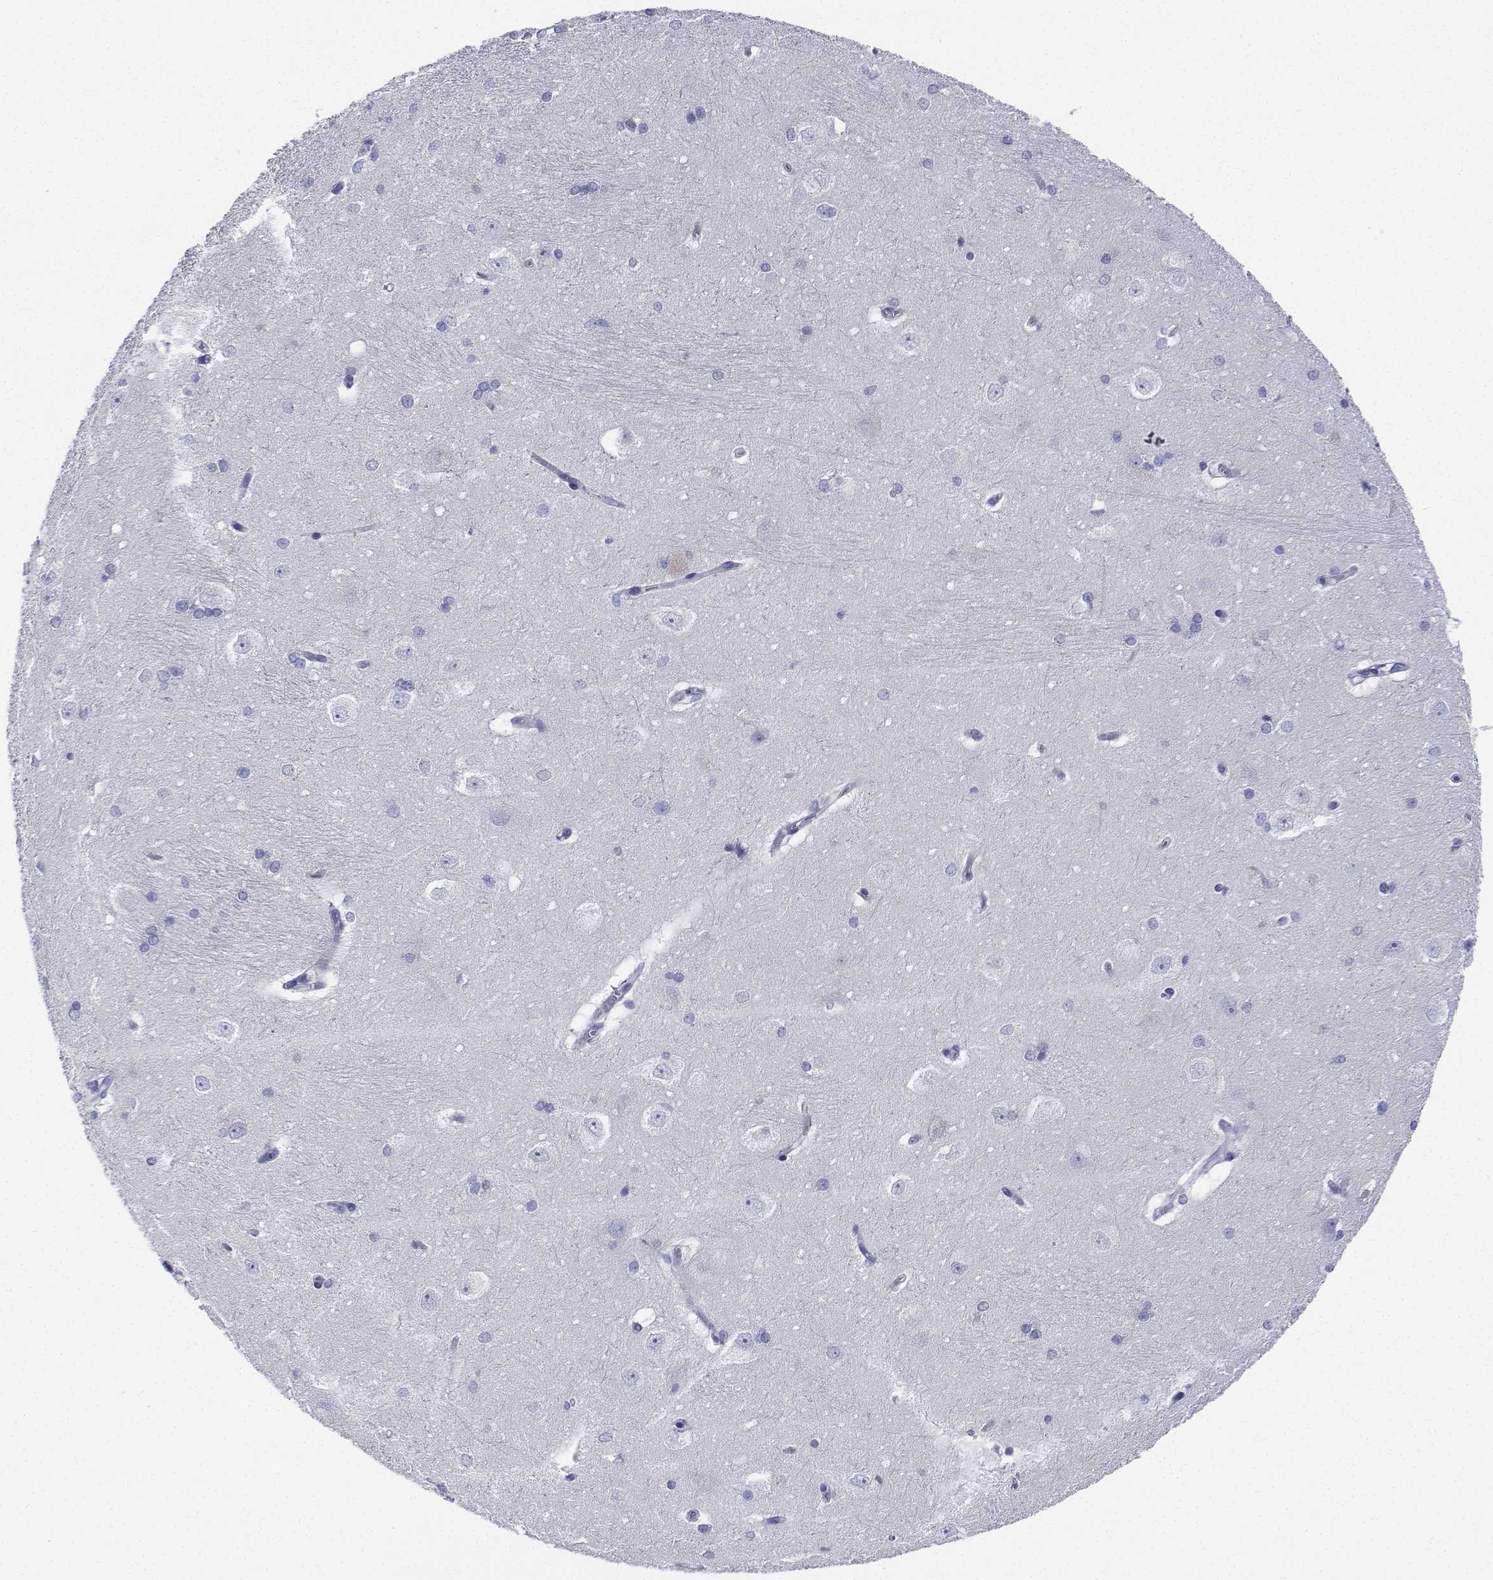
{"staining": {"intensity": "negative", "quantity": "none", "location": "none"}, "tissue": "hippocampus", "cell_type": "Glial cells", "image_type": "normal", "snomed": [{"axis": "morphology", "description": "Normal tissue, NOS"}, {"axis": "topography", "description": "Cerebral cortex"}, {"axis": "topography", "description": "Hippocampus"}], "caption": "Immunohistochemistry (IHC) micrograph of unremarkable hippocampus: hippocampus stained with DAB (3,3'-diaminobenzidine) shows no significant protein staining in glial cells.", "gene": "CDHR3", "patient": {"sex": "female", "age": 19}}